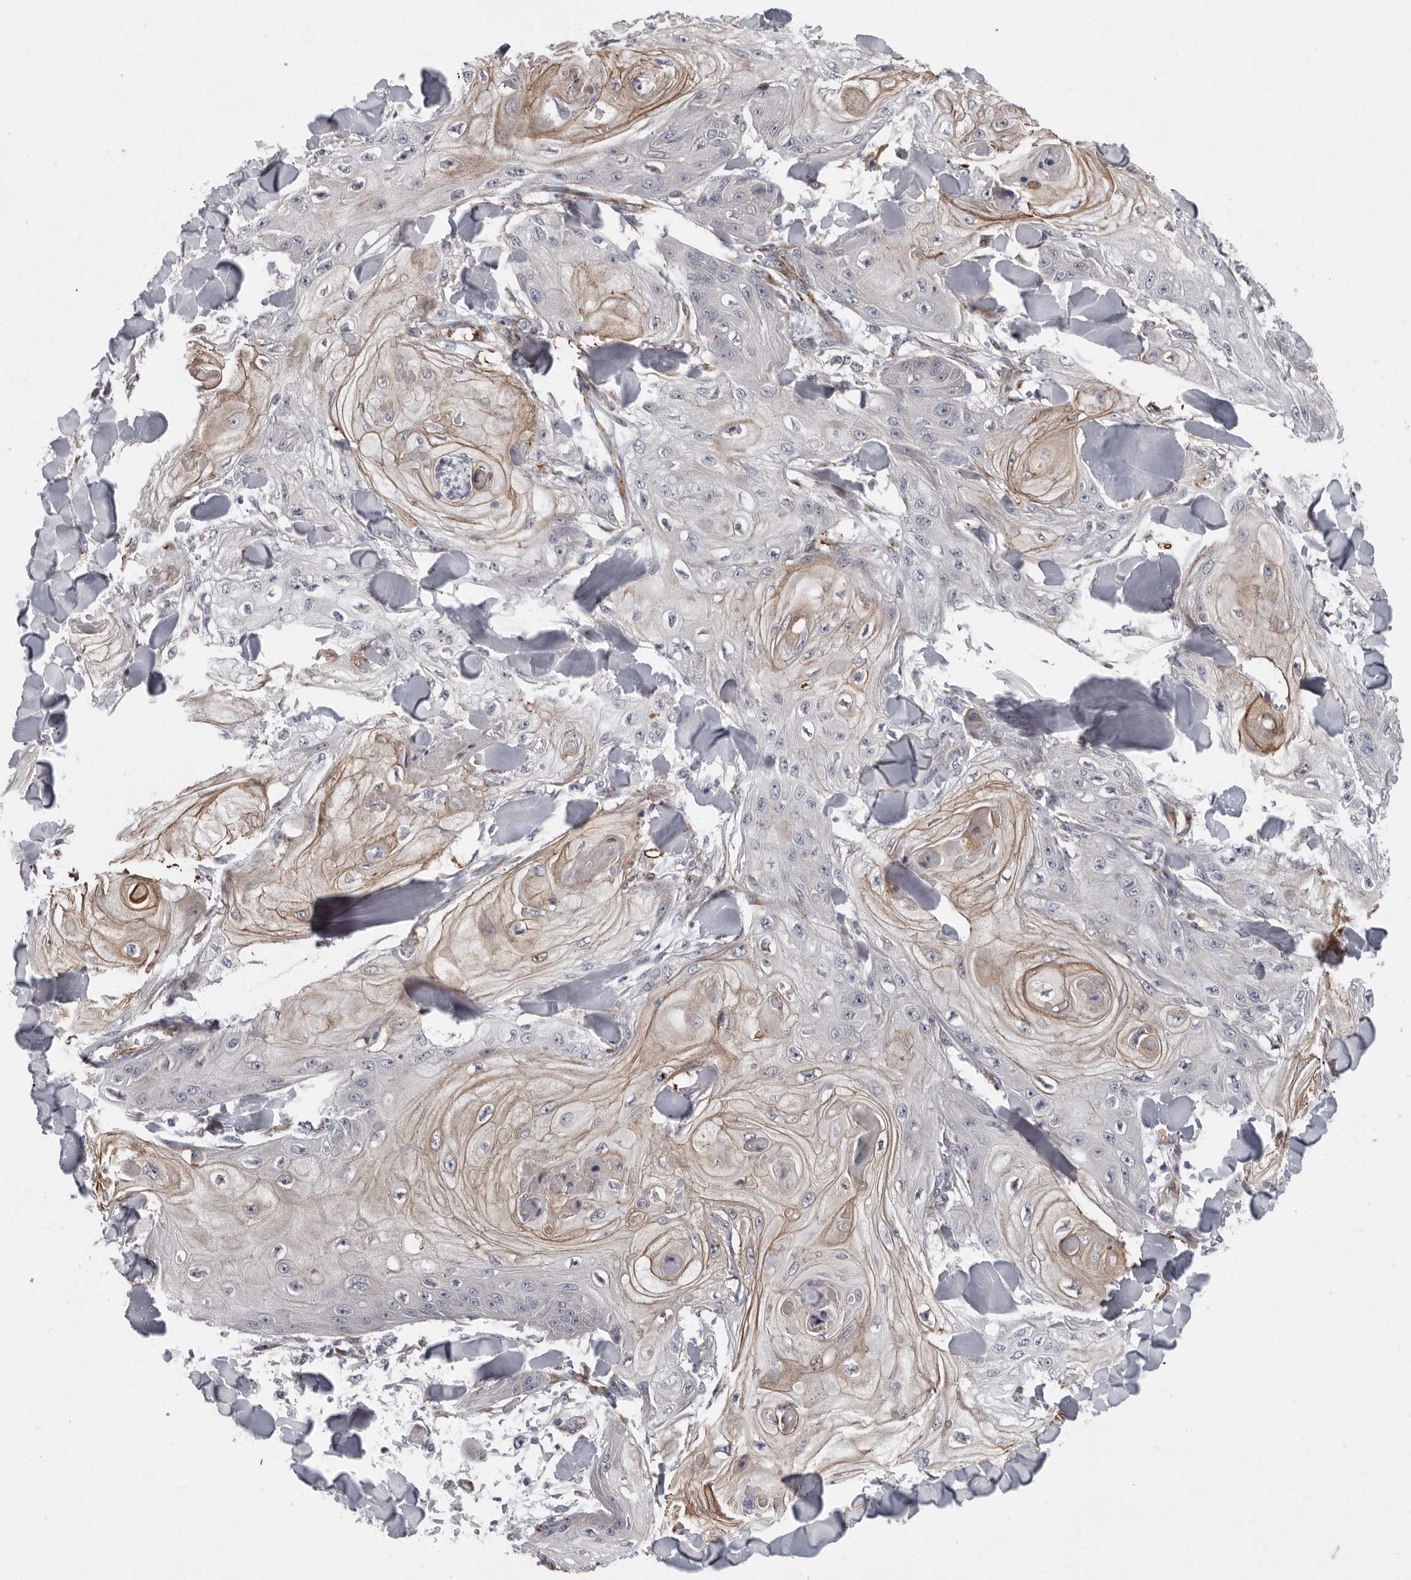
{"staining": {"intensity": "weak", "quantity": "25%-75%", "location": "cytoplasmic/membranous"}, "tissue": "skin cancer", "cell_type": "Tumor cells", "image_type": "cancer", "snomed": [{"axis": "morphology", "description": "Squamous cell carcinoma, NOS"}, {"axis": "topography", "description": "Skin"}], "caption": "Weak cytoplasmic/membranous positivity is identified in approximately 25%-75% of tumor cells in skin cancer. Nuclei are stained in blue.", "gene": "ATXN3L", "patient": {"sex": "male", "age": 74}}